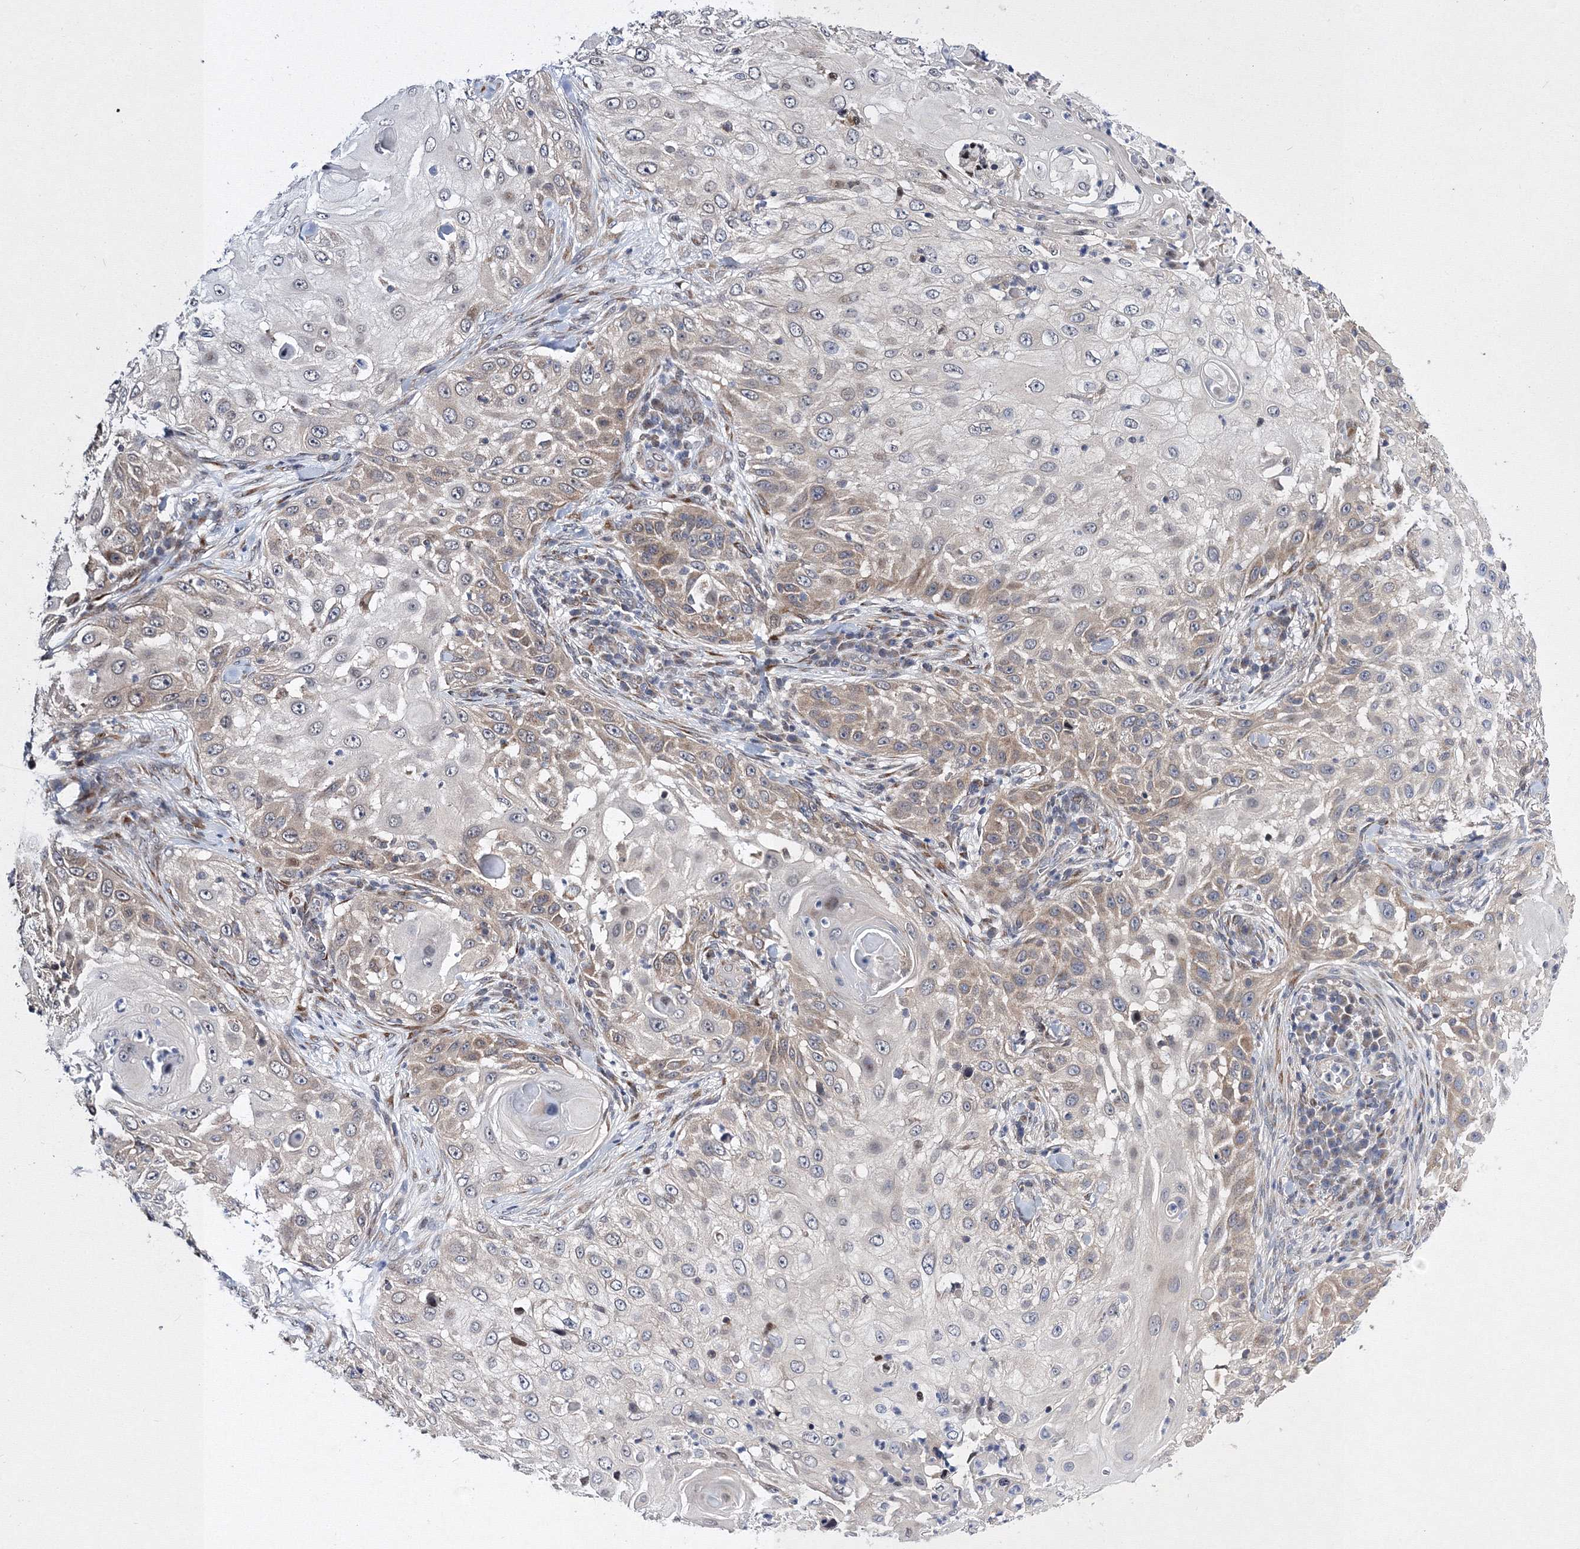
{"staining": {"intensity": "moderate", "quantity": "25%-75%", "location": "cytoplasmic/membranous"}, "tissue": "skin cancer", "cell_type": "Tumor cells", "image_type": "cancer", "snomed": [{"axis": "morphology", "description": "Squamous cell carcinoma, NOS"}, {"axis": "topography", "description": "Skin"}], "caption": "A histopathology image of human skin cancer stained for a protein displays moderate cytoplasmic/membranous brown staining in tumor cells. (Brightfield microscopy of DAB IHC at high magnification).", "gene": "GPN1", "patient": {"sex": "female", "age": 44}}